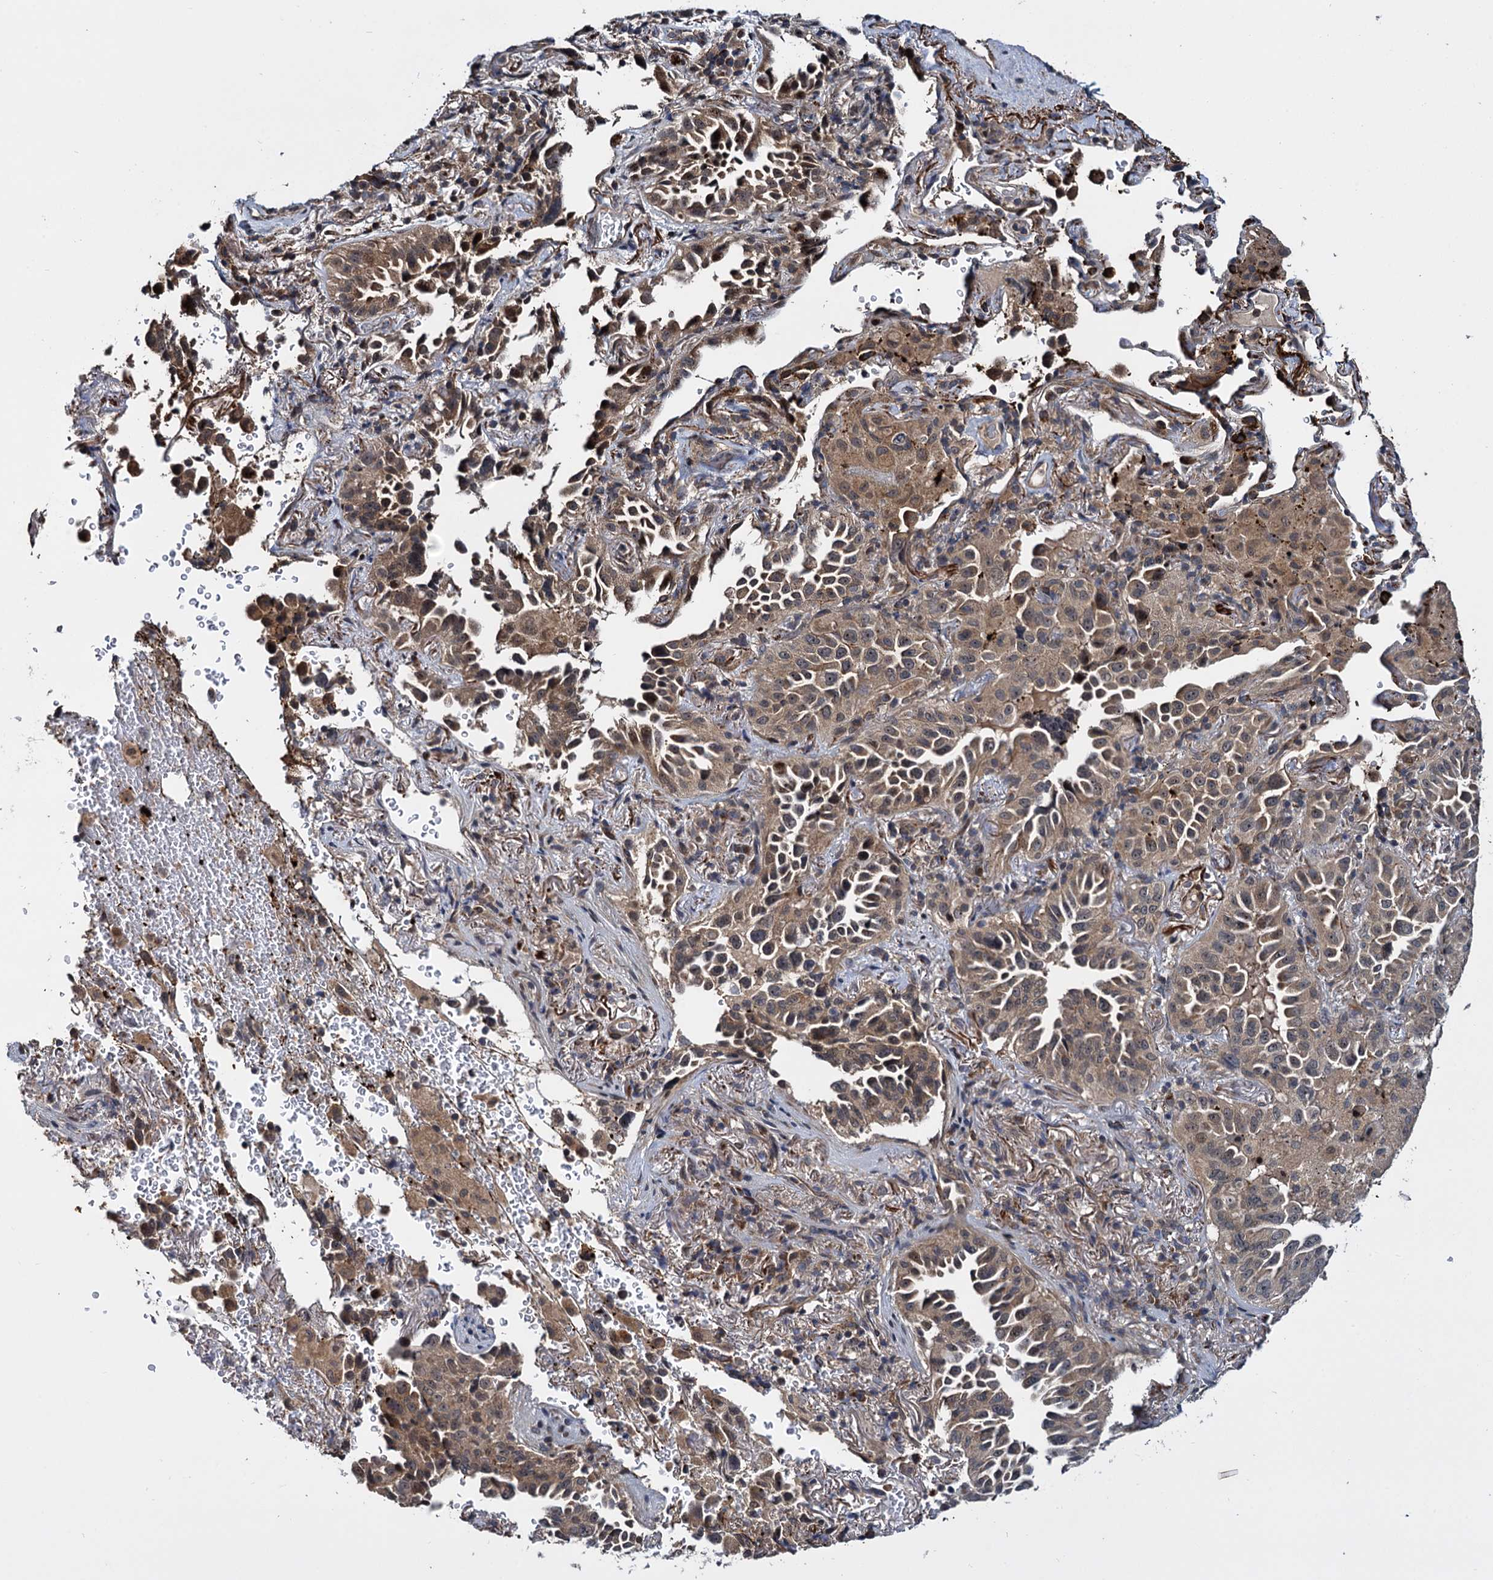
{"staining": {"intensity": "moderate", "quantity": ">75%", "location": "cytoplasmic/membranous"}, "tissue": "lung cancer", "cell_type": "Tumor cells", "image_type": "cancer", "snomed": [{"axis": "morphology", "description": "Adenocarcinoma, NOS"}, {"axis": "topography", "description": "Lung"}], "caption": "Immunohistochemistry of lung cancer (adenocarcinoma) displays medium levels of moderate cytoplasmic/membranous staining in approximately >75% of tumor cells.", "gene": "ARHGAP42", "patient": {"sex": "female", "age": 69}}